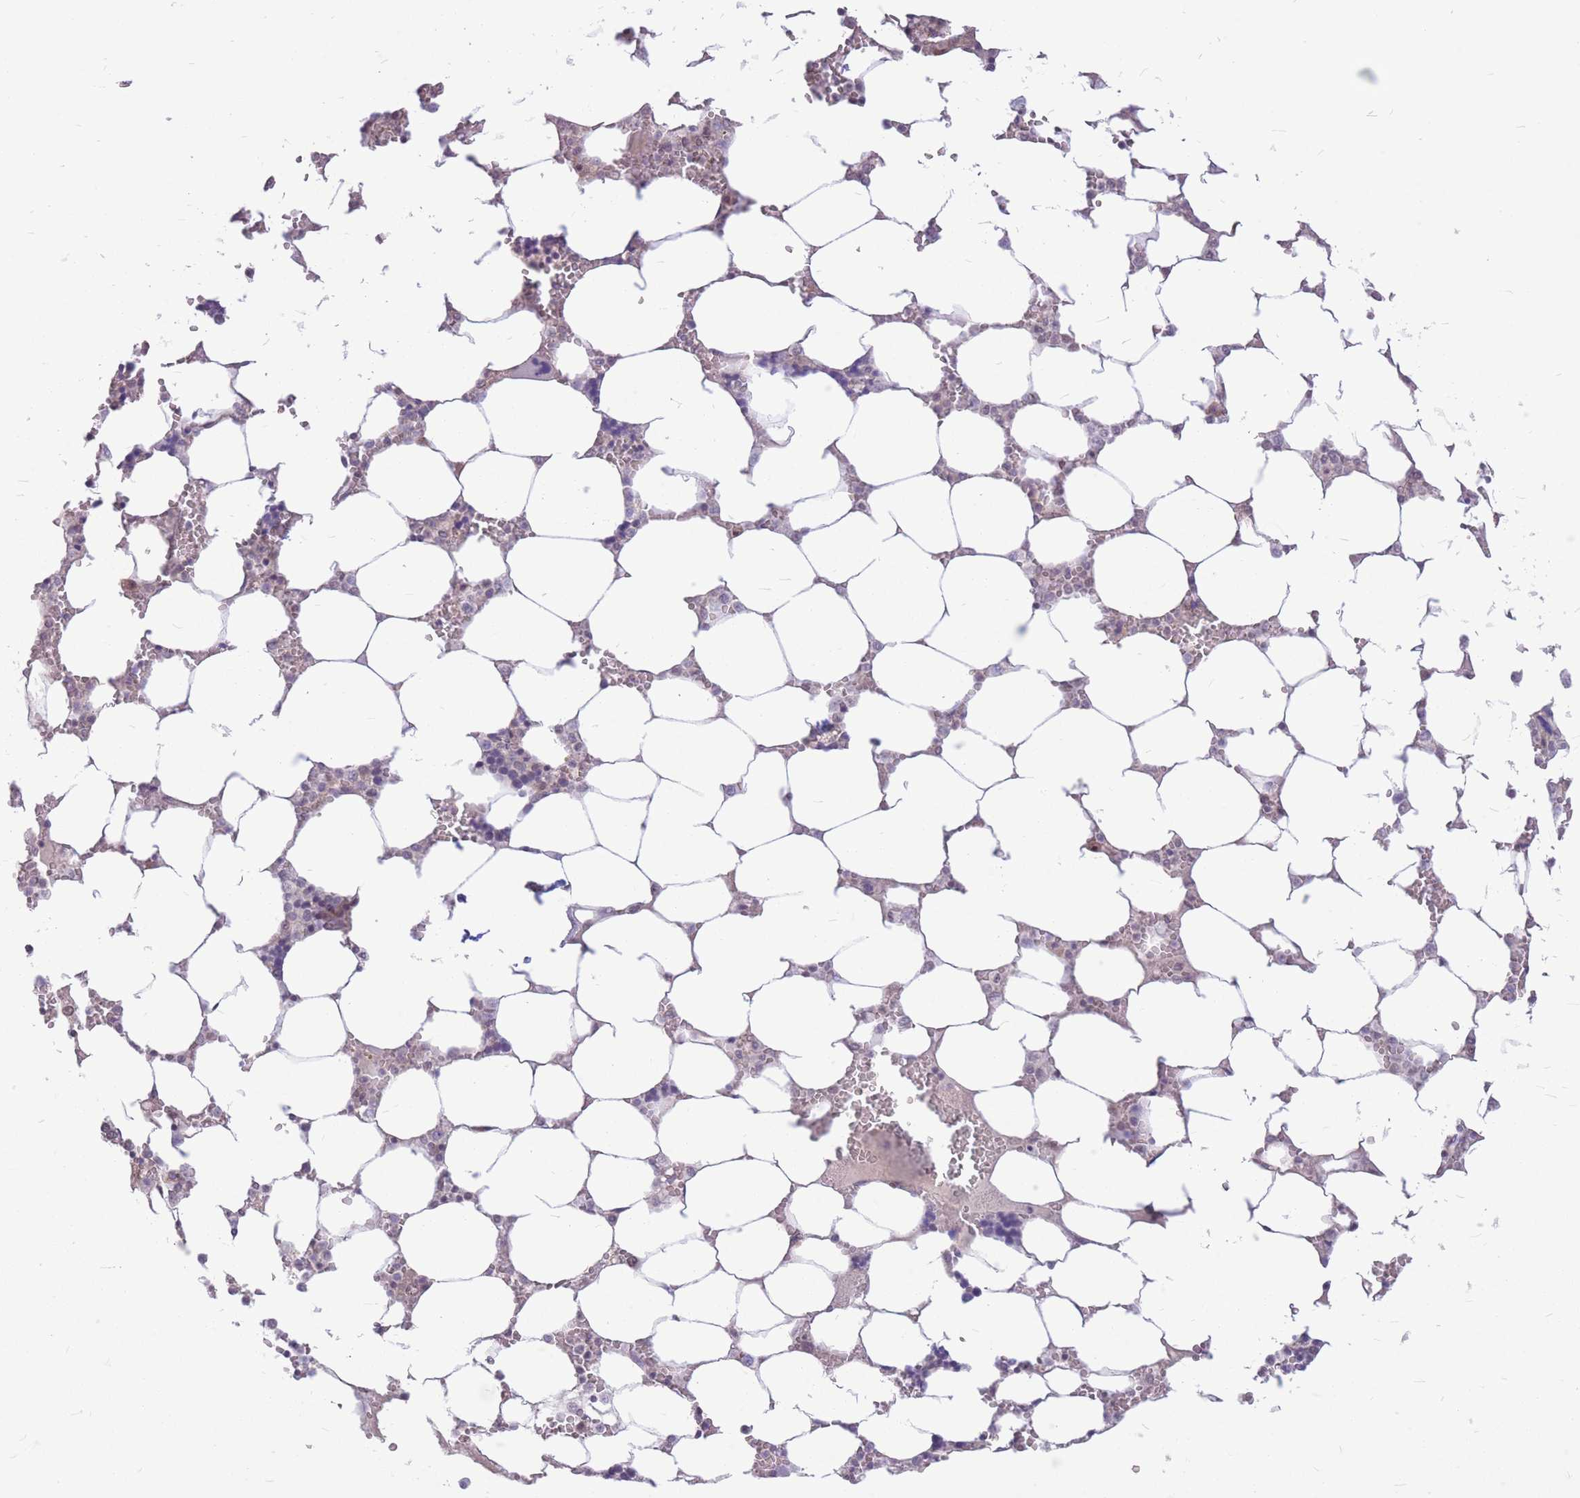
{"staining": {"intensity": "moderate", "quantity": "<25%", "location": "cytoplasmic/membranous"}, "tissue": "bone marrow", "cell_type": "Hematopoietic cells", "image_type": "normal", "snomed": [{"axis": "morphology", "description": "Normal tissue, NOS"}, {"axis": "topography", "description": "Bone marrow"}], "caption": "Hematopoietic cells demonstrate moderate cytoplasmic/membranous staining in approximately <25% of cells in normal bone marrow.", "gene": "TCF20", "patient": {"sex": "male", "age": 64}}